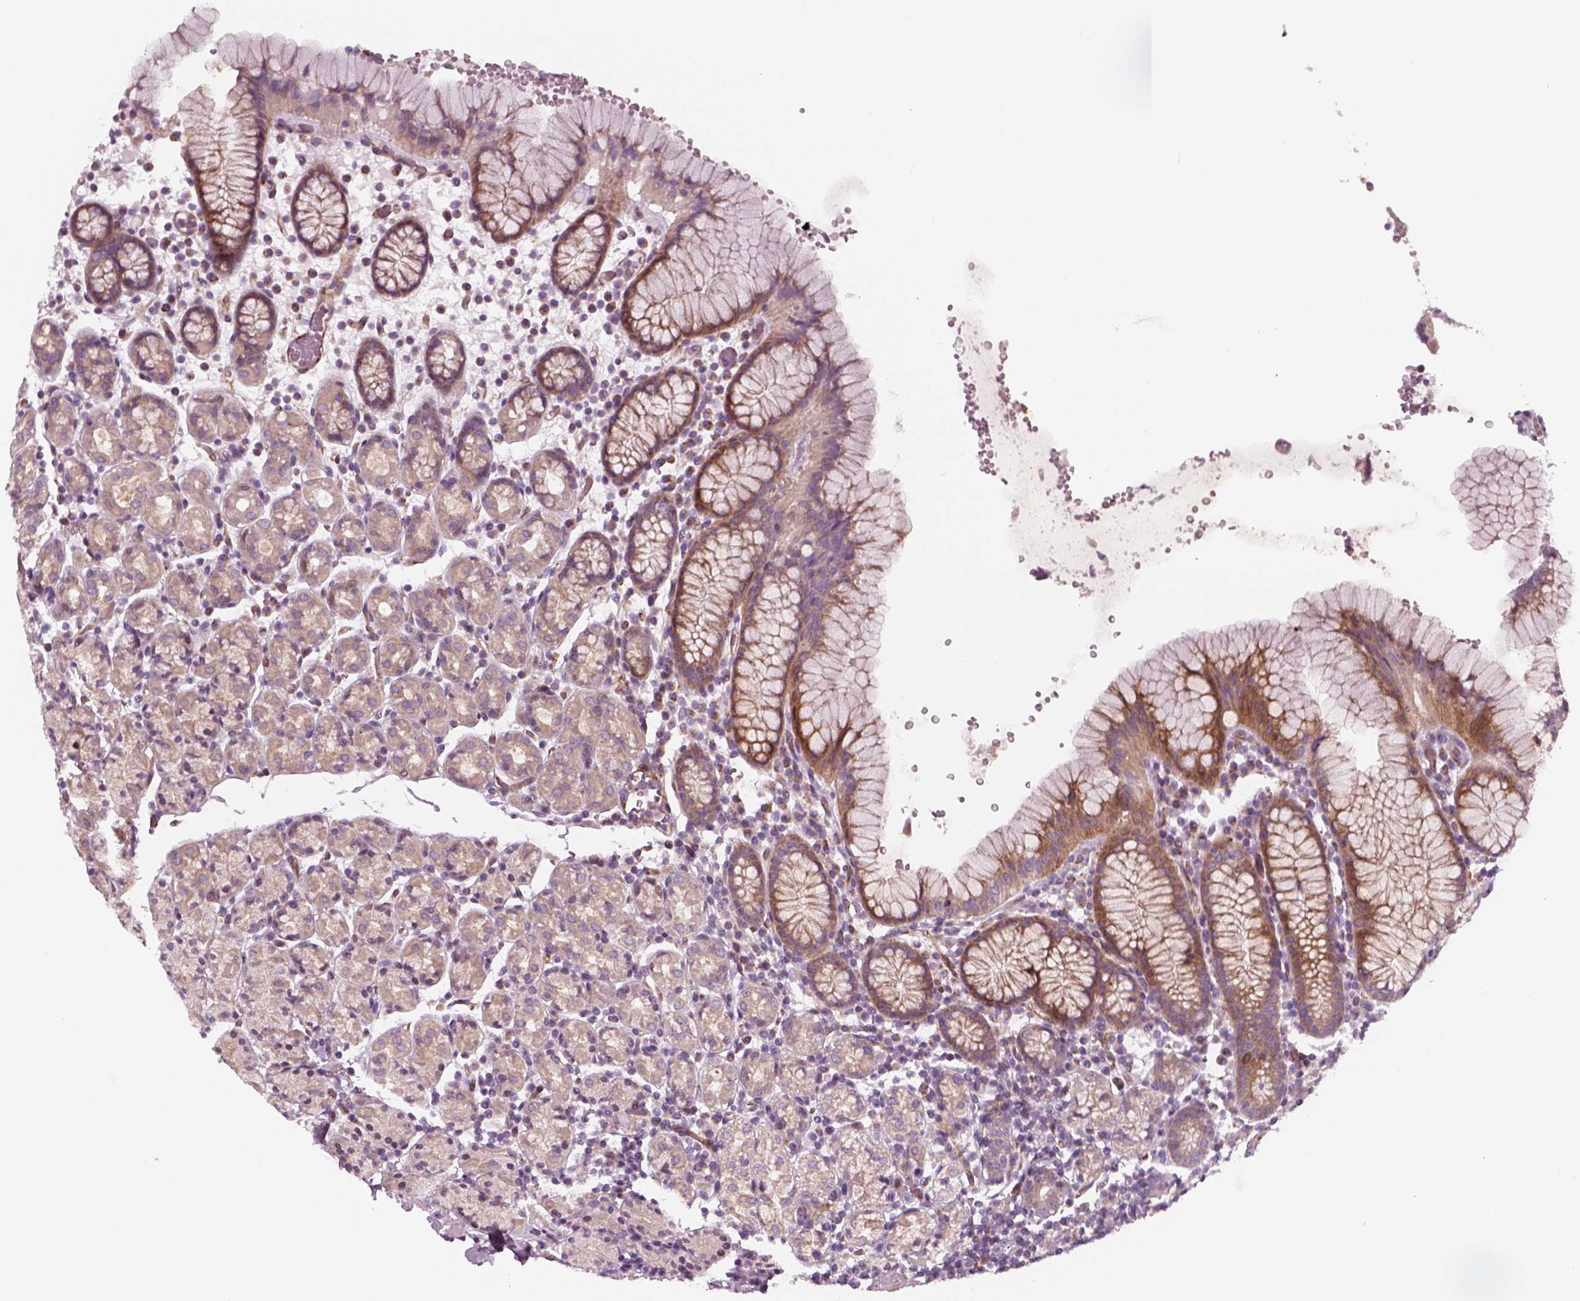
{"staining": {"intensity": "moderate", "quantity": ">75%", "location": "cytoplasmic/membranous"}, "tissue": "stomach", "cell_type": "Glandular cells", "image_type": "normal", "snomed": [{"axis": "morphology", "description": "Normal tissue, NOS"}, {"axis": "topography", "description": "Stomach, upper"}, {"axis": "topography", "description": "Stomach"}], "caption": "Immunohistochemical staining of benign human stomach exhibits medium levels of moderate cytoplasmic/membranous expression in about >75% of glandular cells.", "gene": "DNASE1L1", "patient": {"sex": "male", "age": 62}}